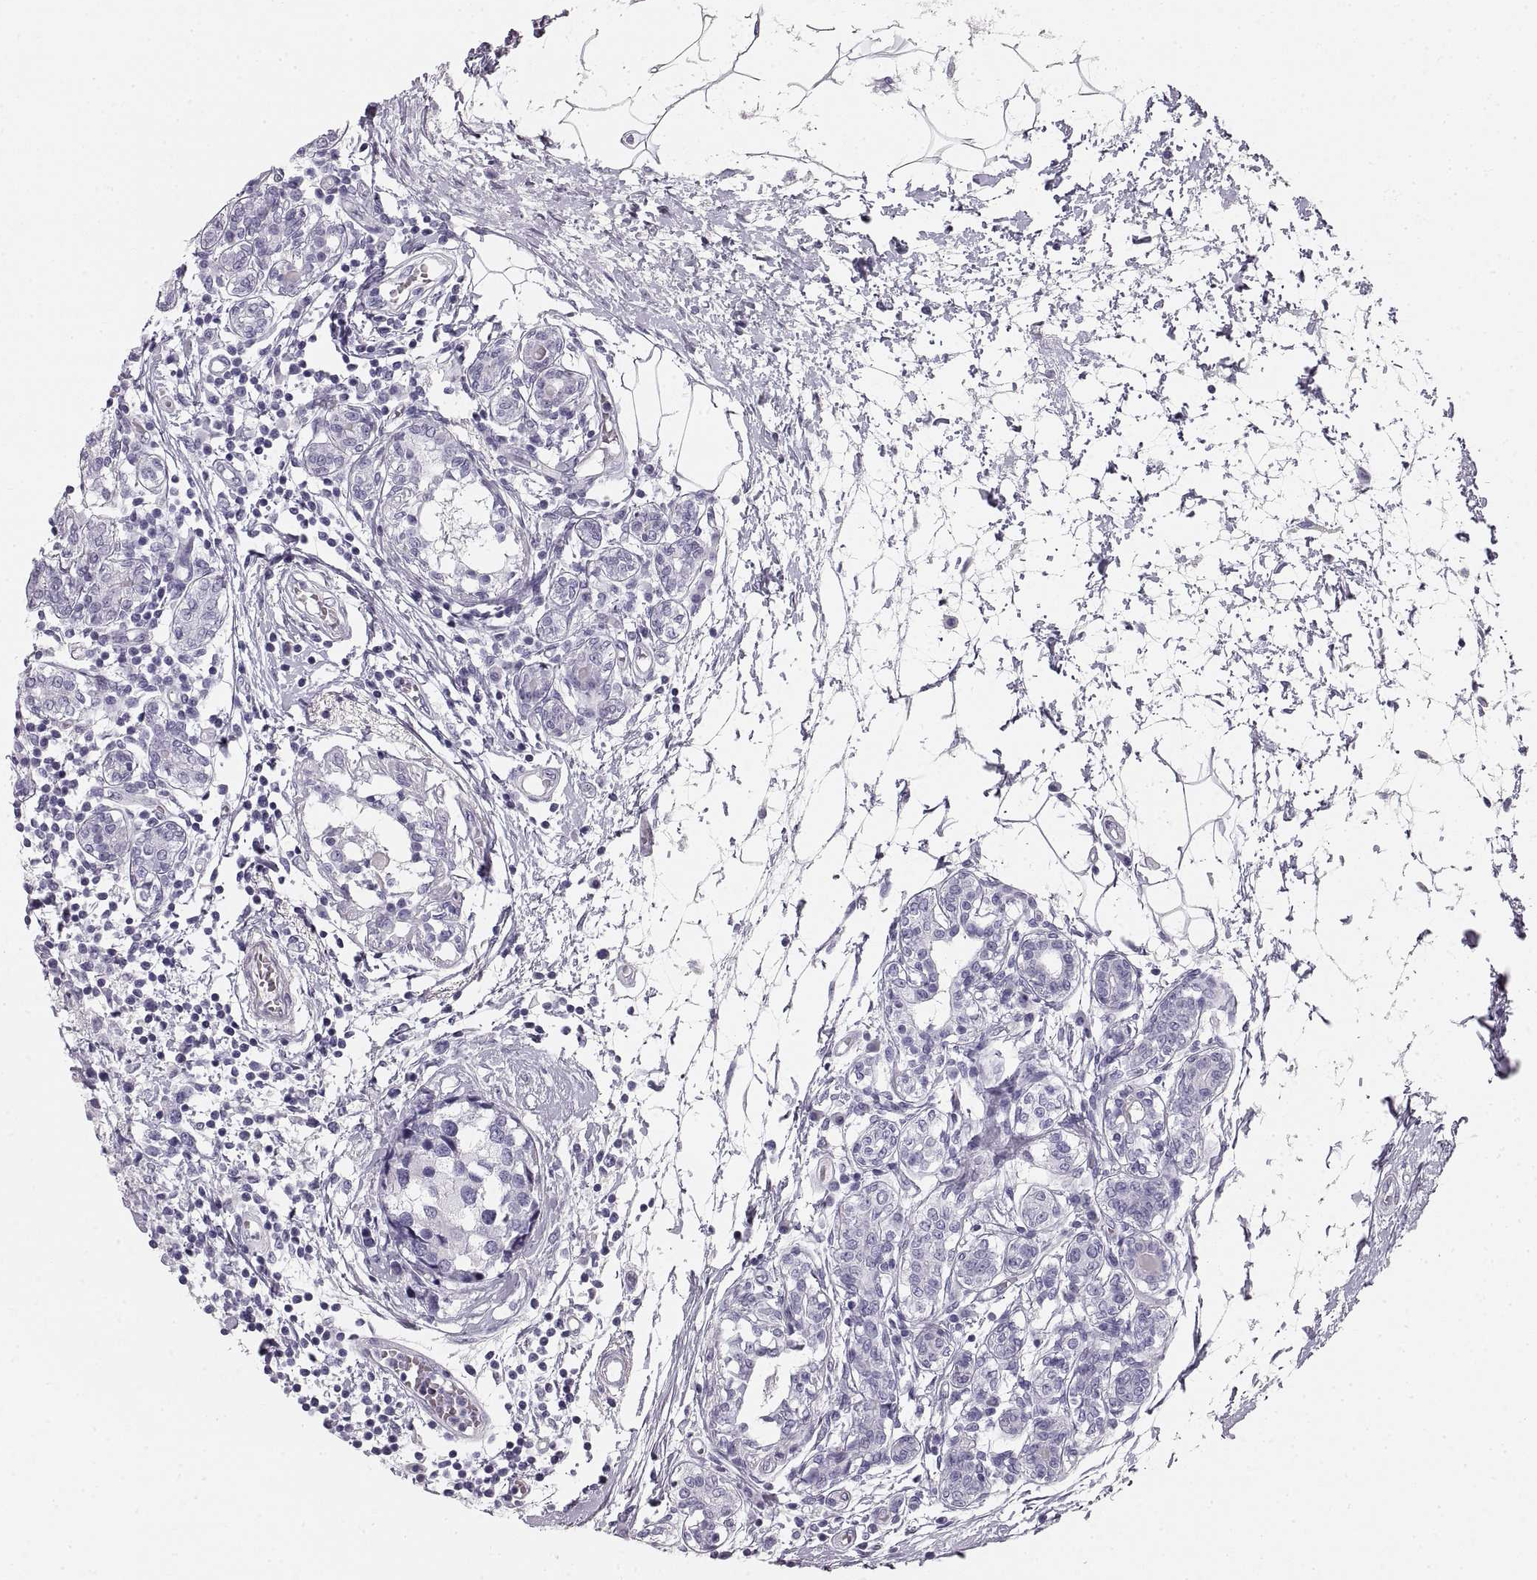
{"staining": {"intensity": "negative", "quantity": "none", "location": "none"}, "tissue": "breast cancer", "cell_type": "Tumor cells", "image_type": "cancer", "snomed": [{"axis": "morphology", "description": "Lobular carcinoma"}, {"axis": "topography", "description": "Breast"}], "caption": "A high-resolution histopathology image shows IHC staining of breast cancer (lobular carcinoma), which demonstrates no significant expression in tumor cells.", "gene": "CRYAA", "patient": {"sex": "female", "age": 59}}